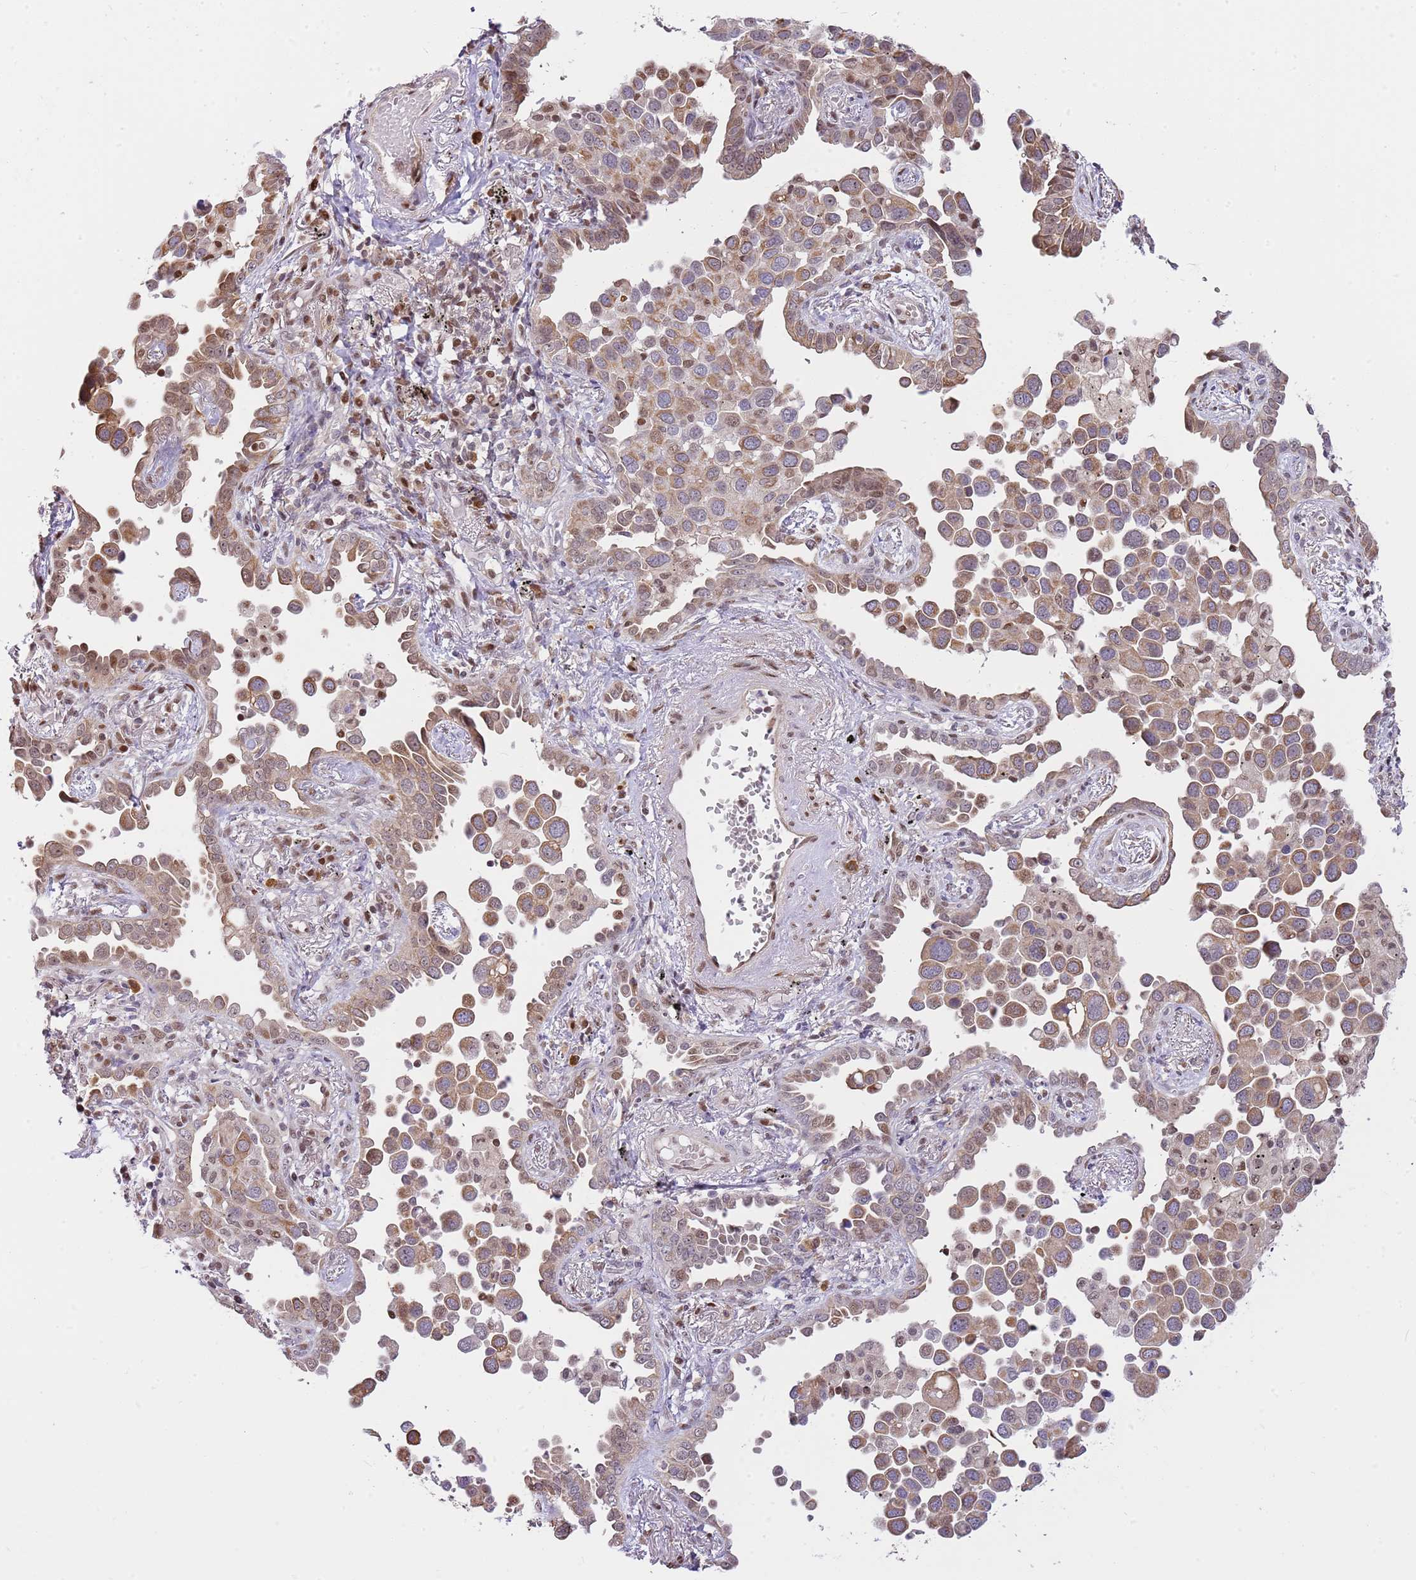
{"staining": {"intensity": "moderate", "quantity": ">75%", "location": "cytoplasmic/membranous,nuclear"}, "tissue": "lung cancer", "cell_type": "Tumor cells", "image_type": "cancer", "snomed": [{"axis": "morphology", "description": "Adenocarcinoma, NOS"}, {"axis": "topography", "description": "Lung"}], "caption": "An image of lung cancer stained for a protein exhibits moderate cytoplasmic/membranous and nuclear brown staining in tumor cells.", "gene": "RFK", "patient": {"sex": "male", "age": 67}}